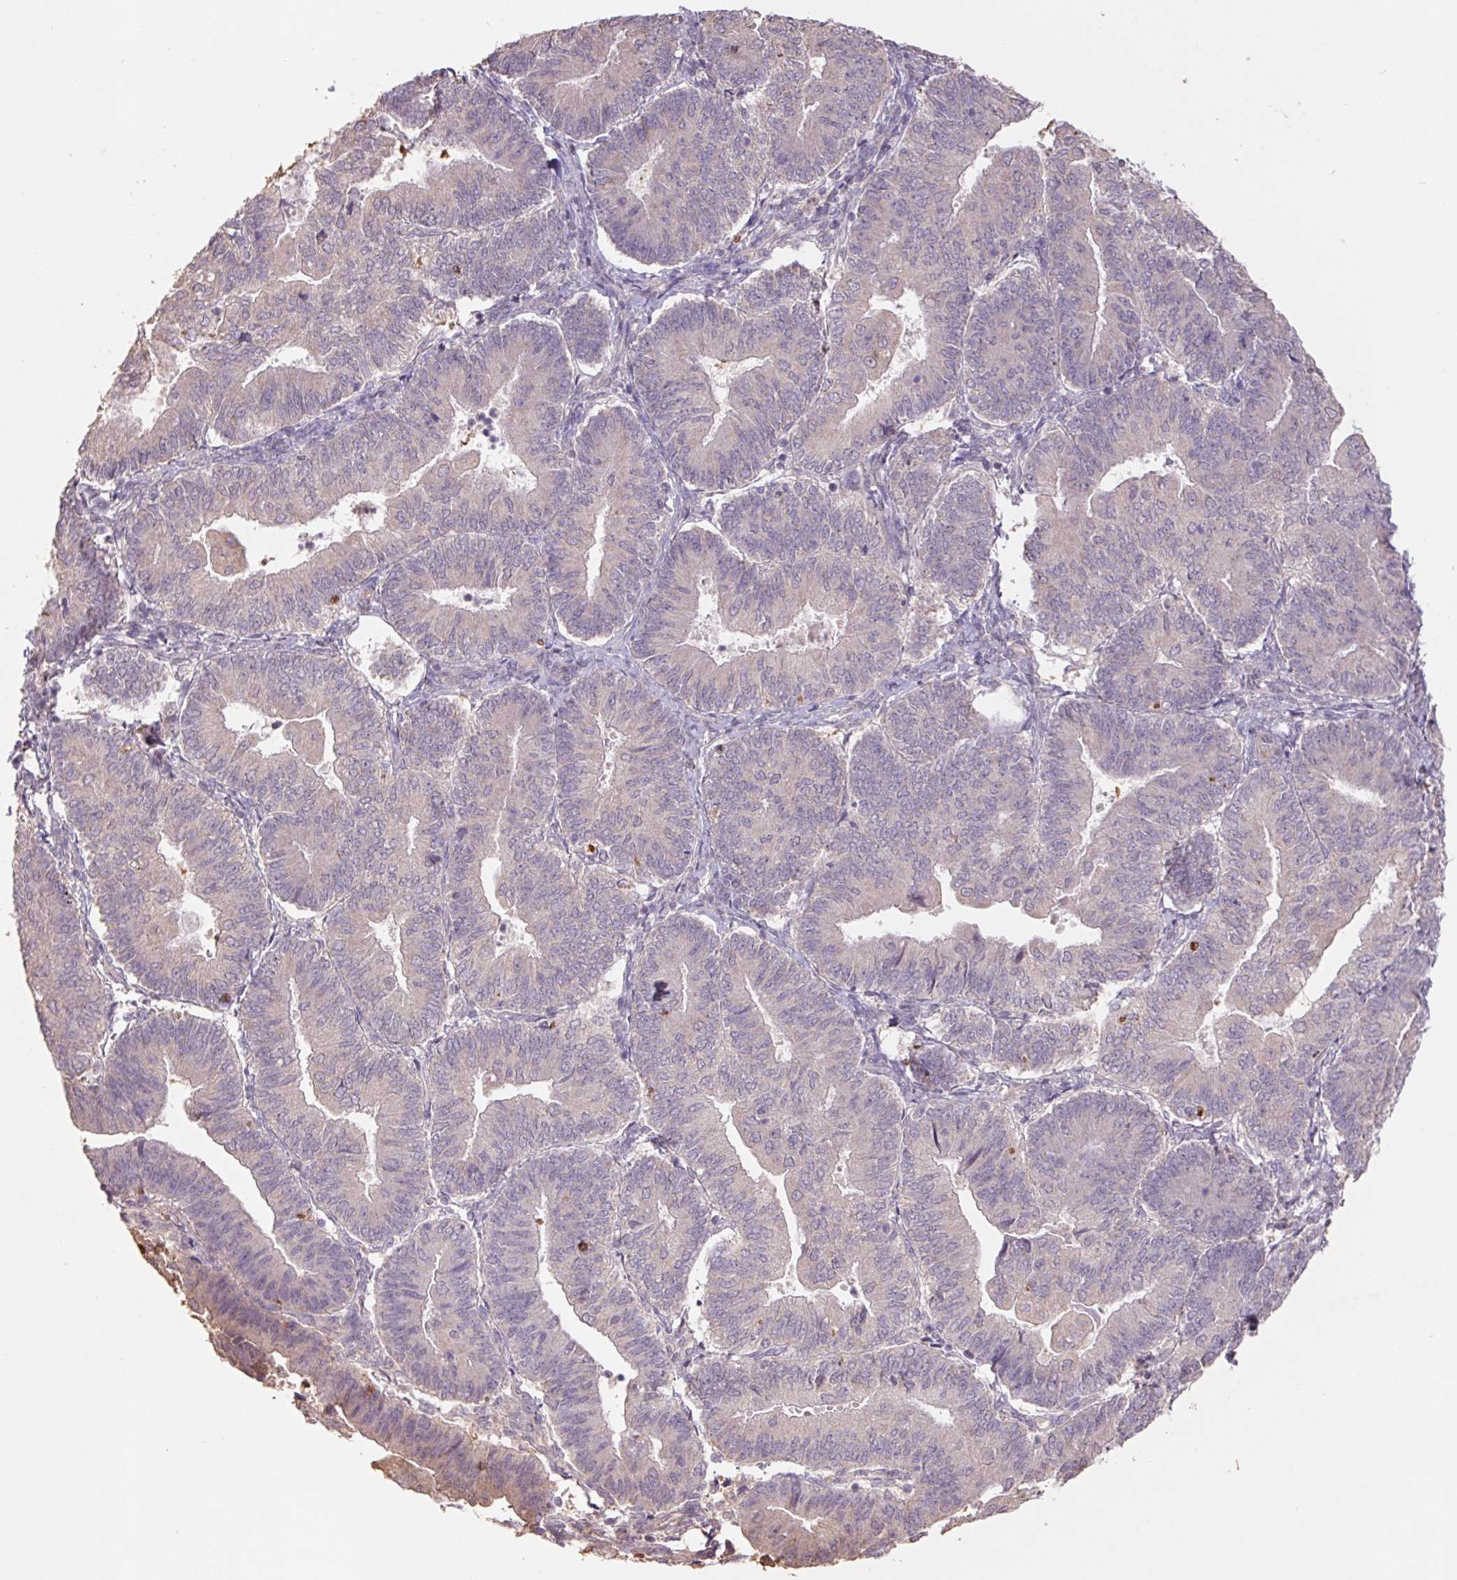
{"staining": {"intensity": "weak", "quantity": ">75%", "location": "cytoplasmic/membranous"}, "tissue": "endometrial cancer", "cell_type": "Tumor cells", "image_type": "cancer", "snomed": [{"axis": "morphology", "description": "Adenocarcinoma, NOS"}, {"axis": "topography", "description": "Endometrium"}], "caption": "Tumor cells display low levels of weak cytoplasmic/membranous positivity in approximately >75% of cells in endometrial cancer.", "gene": "GRM2", "patient": {"sex": "female", "age": 65}}